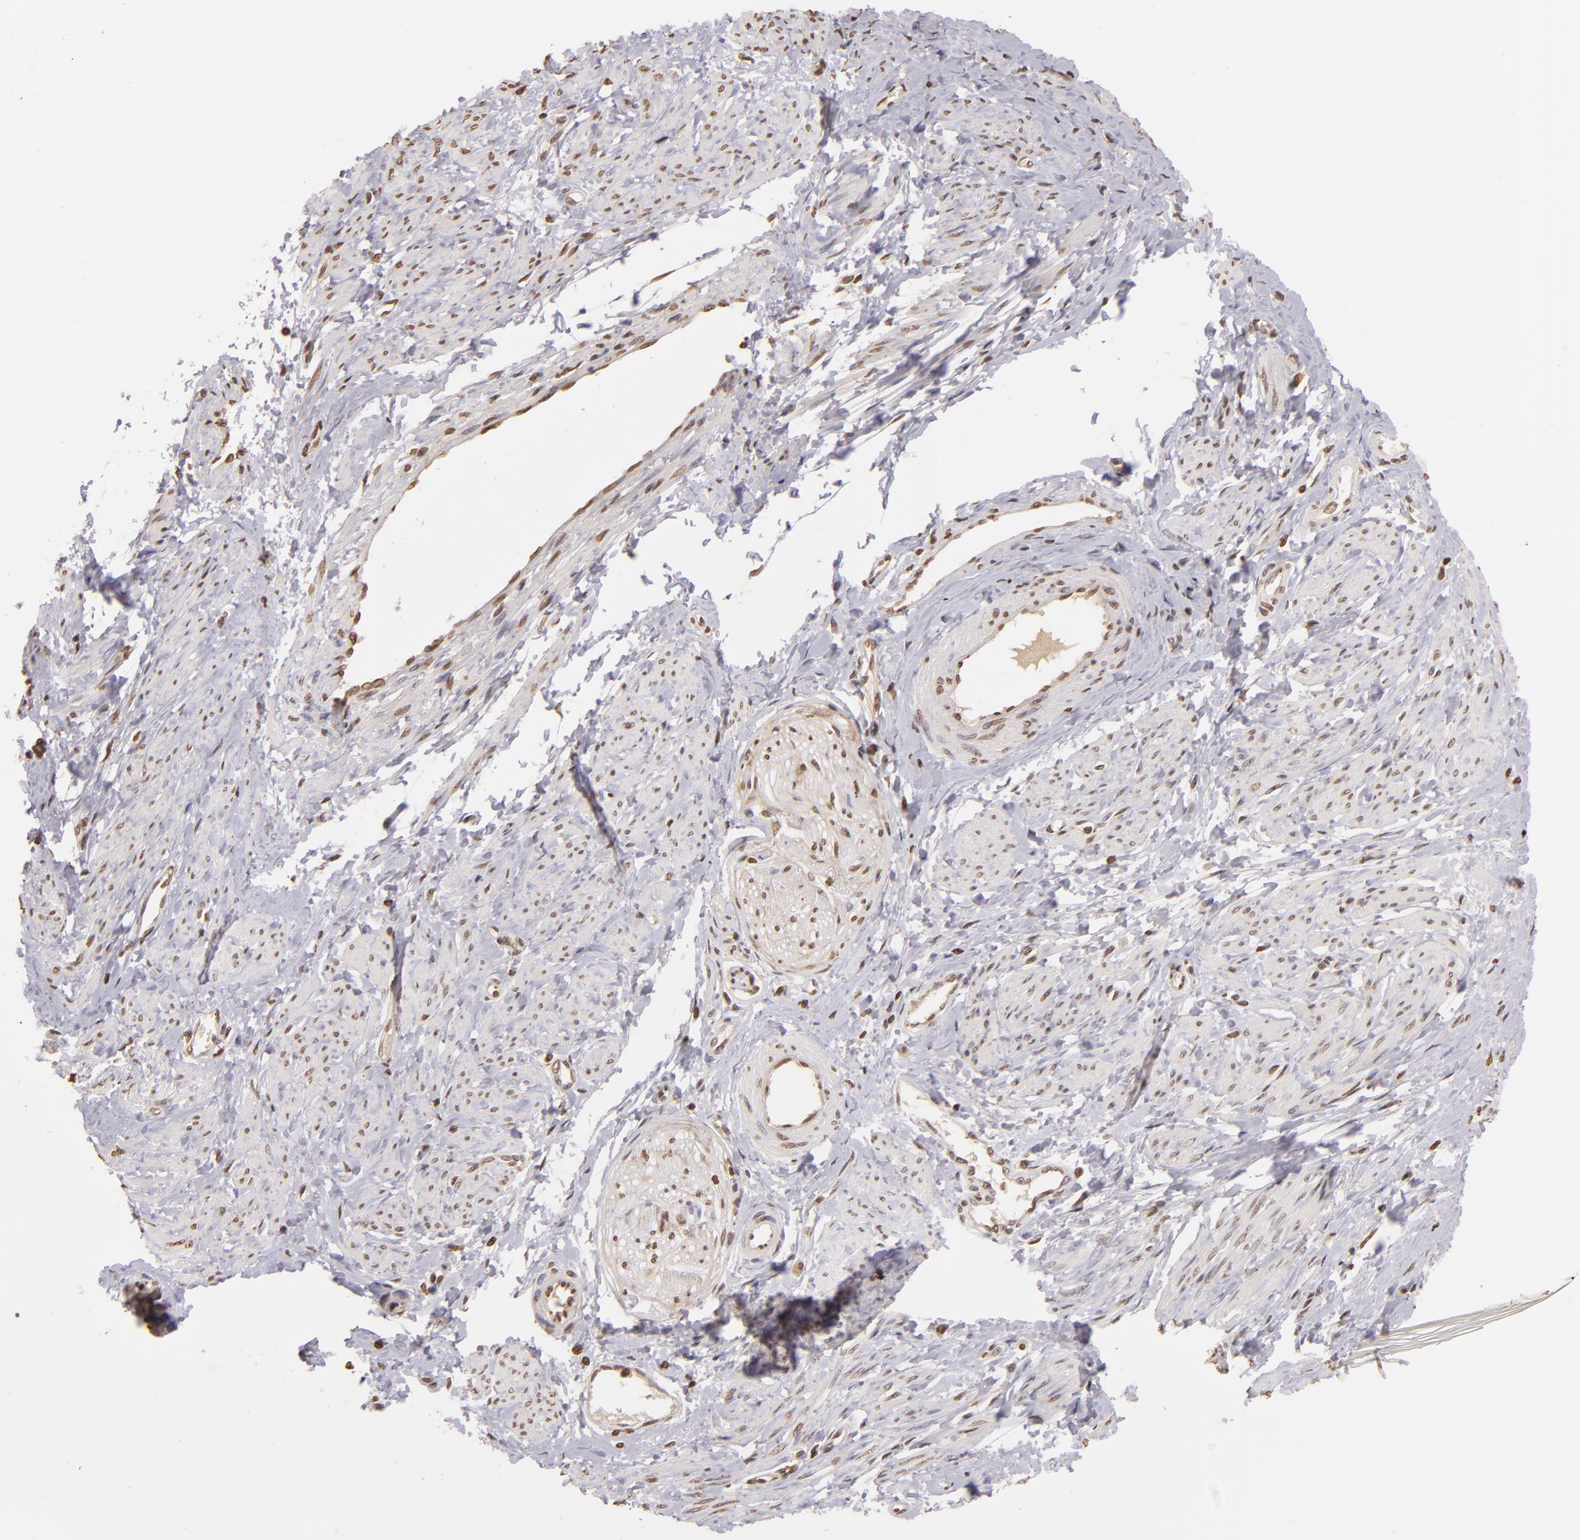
{"staining": {"intensity": "weak", "quantity": ">75%", "location": "nuclear"}, "tissue": "smooth muscle", "cell_type": "Smooth muscle cells", "image_type": "normal", "snomed": [{"axis": "morphology", "description": "Normal tissue, NOS"}, {"axis": "topography", "description": "Smooth muscle"}, {"axis": "topography", "description": "Uterus"}], "caption": "The image shows immunohistochemical staining of benign smooth muscle. There is weak nuclear staining is appreciated in about >75% of smooth muscle cells.", "gene": "THRB", "patient": {"sex": "female", "age": 39}}